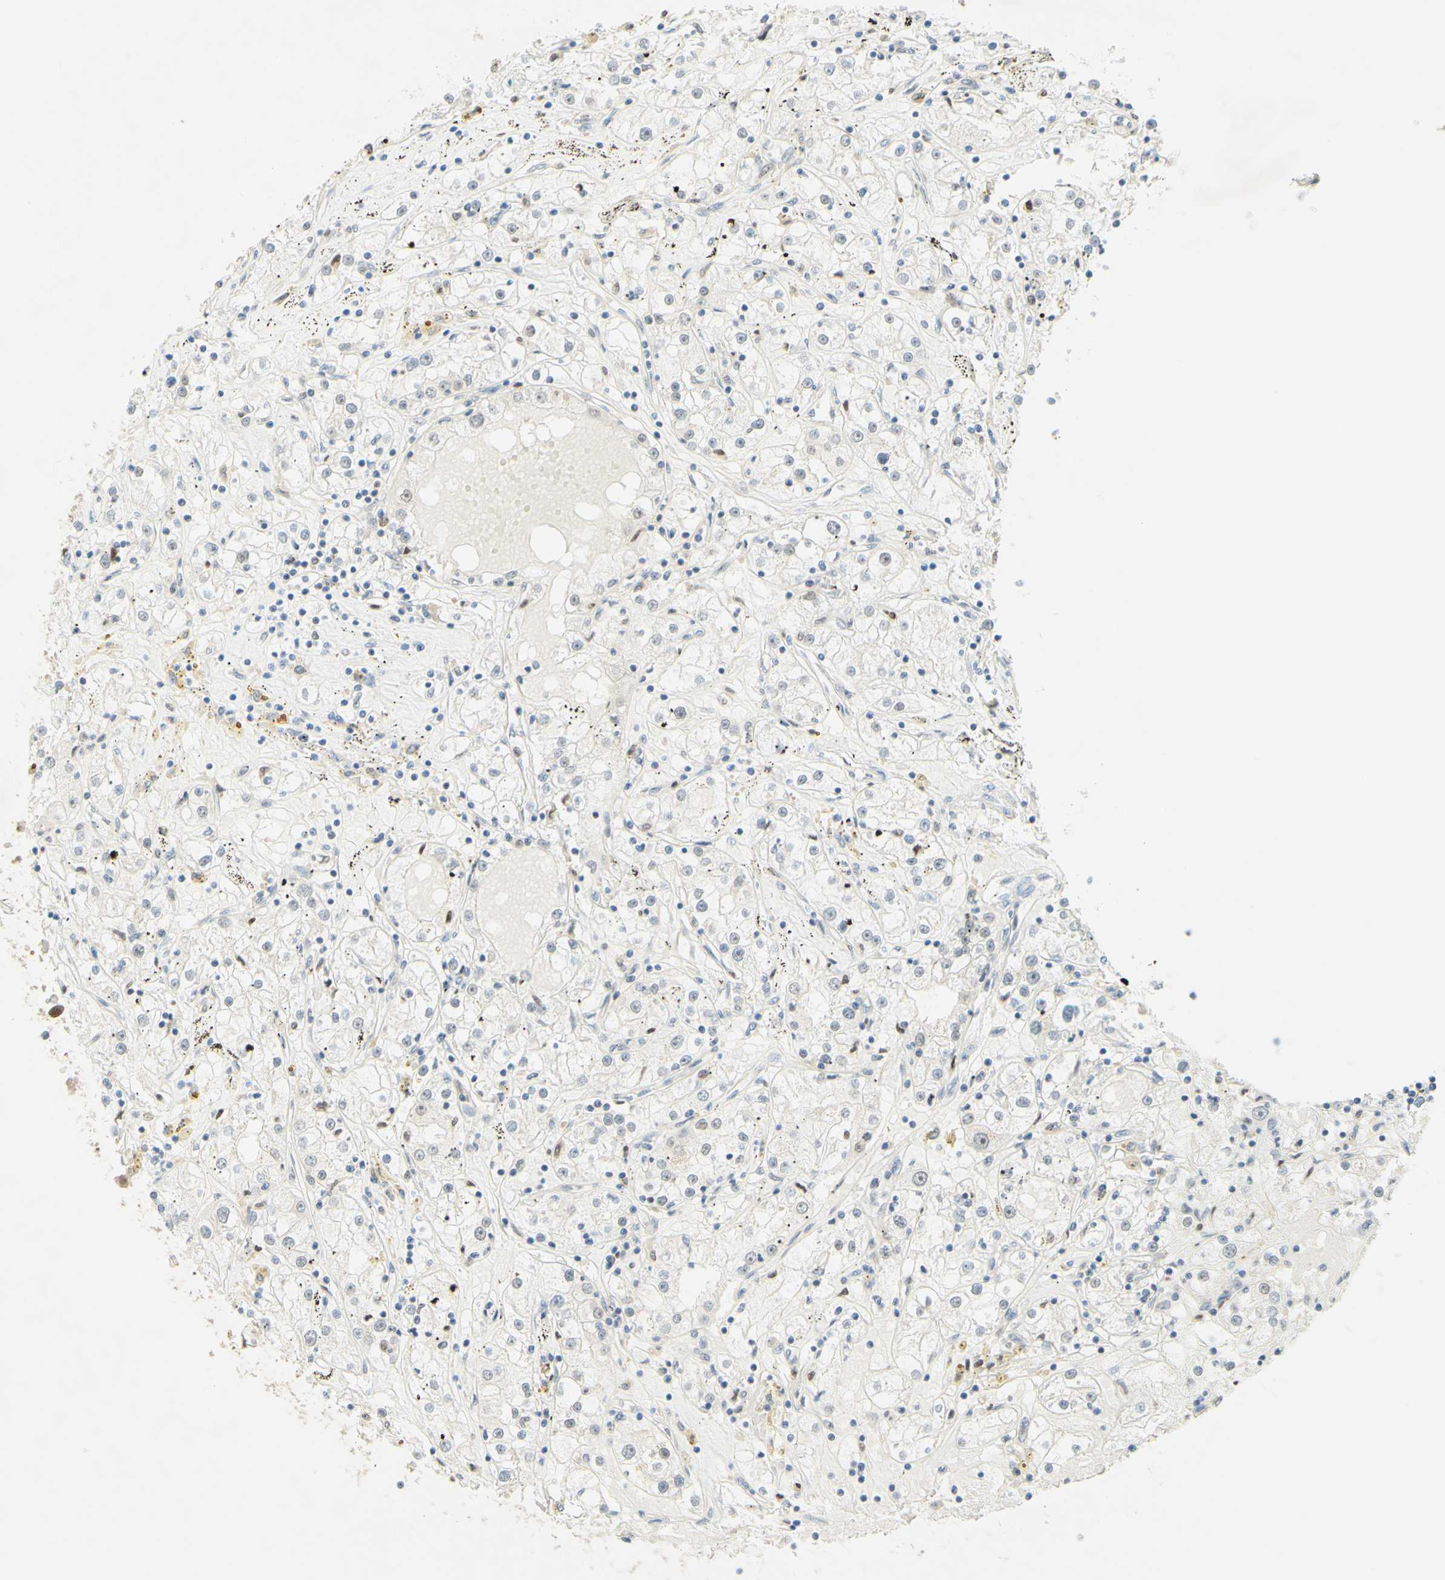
{"staining": {"intensity": "negative", "quantity": "none", "location": "none"}, "tissue": "renal cancer", "cell_type": "Tumor cells", "image_type": "cancer", "snomed": [{"axis": "morphology", "description": "Adenocarcinoma, NOS"}, {"axis": "topography", "description": "Kidney"}], "caption": "The image reveals no significant expression in tumor cells of renal adenocarcinoma.", "gene": "POLB", "patient": {"sex": "male", "age": 56}}